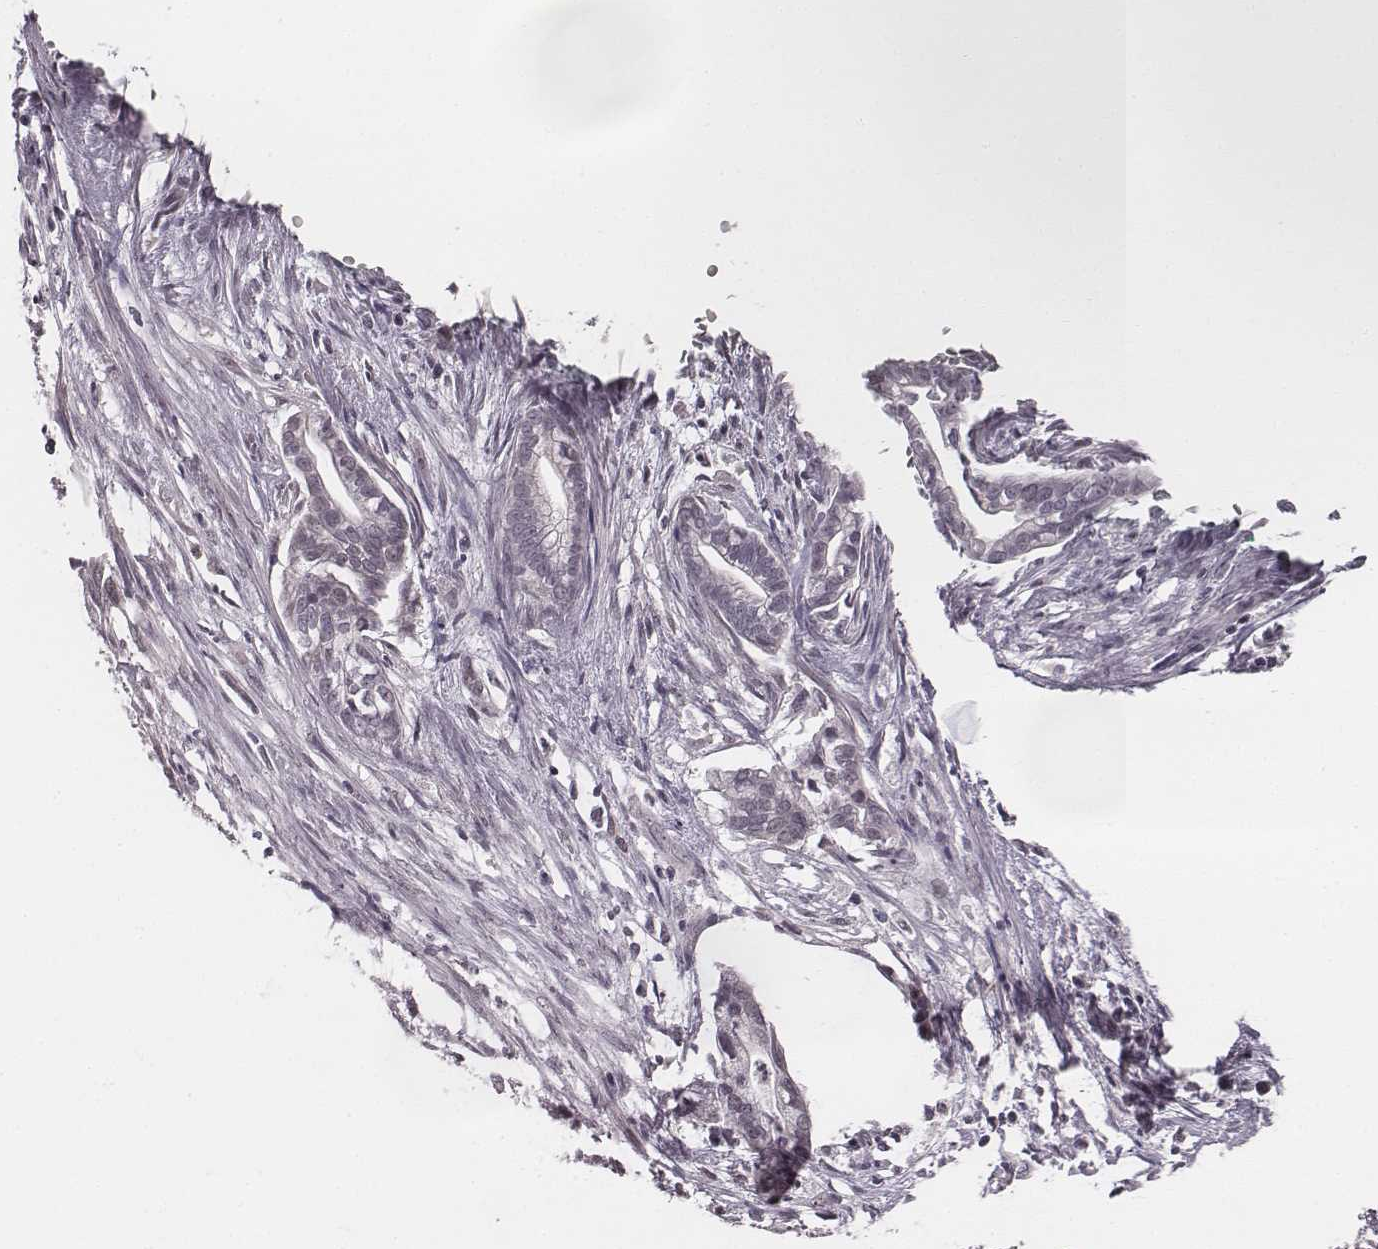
{"staining": {"intensity": "negative", "quantity": "none", "location": "none"}, "tissue": "cervical cancer", "cell_type": "Tumor cells", "image_type": "cancer", "snomed": [{"axis": "morphology", "description": "Adenocarcinoma, NOS"}, {"axis": "topography", "description": "Cervix"}], "caption": "The immunohistochemistry (IHC) photomicrograph has no significant expression in tumor cells of cervical cancer tissue.", "gene": "RPGRIP1", "patient": {"sex": "female", "age": 62}}